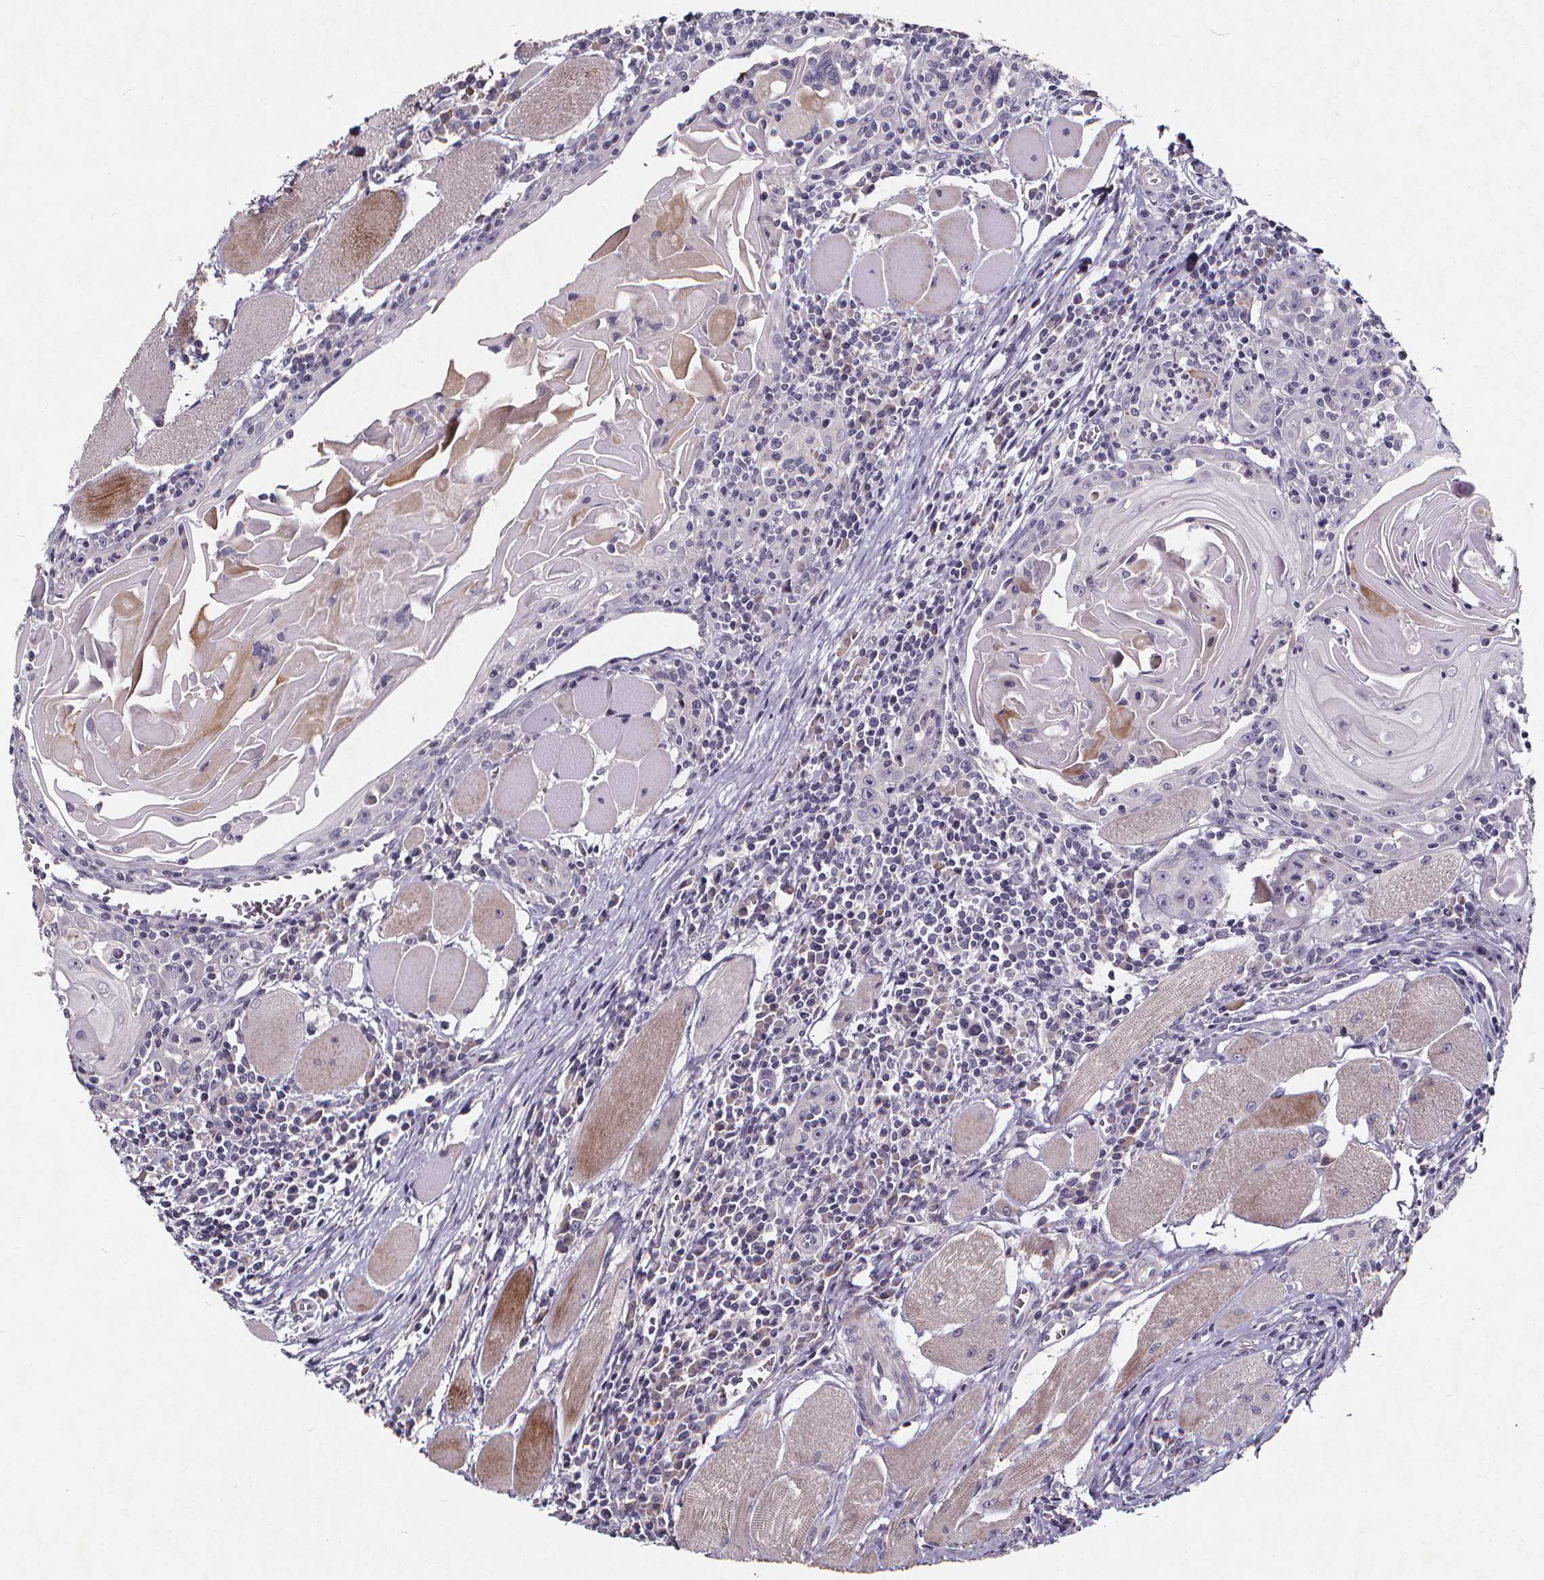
{"staining": {"intensity": "negative", "quantity": "none", "location": "none"}, "tissue": "head and neck cancer", "cell_type": "Tumor cells", "image_type": "cancer", "snomed": [{"axis": "morphology", "description": "Normal tissue, NOS"}, {"axis": "morphology", "description": "Squamous cell carcinoma, NOS"}, {"axis": "topography", "description": "Oral tissue"}, {"axis": "topography", "description": "Head-Neck"}], "caption": "The immunohistochemistry photomicrograph has no significant positivity in tumor cells of head and neck cancer (squamous cell carcinoma) tissue.", "gene": "TSPAN14", "patient": {"sex": "male", "age": 52}}